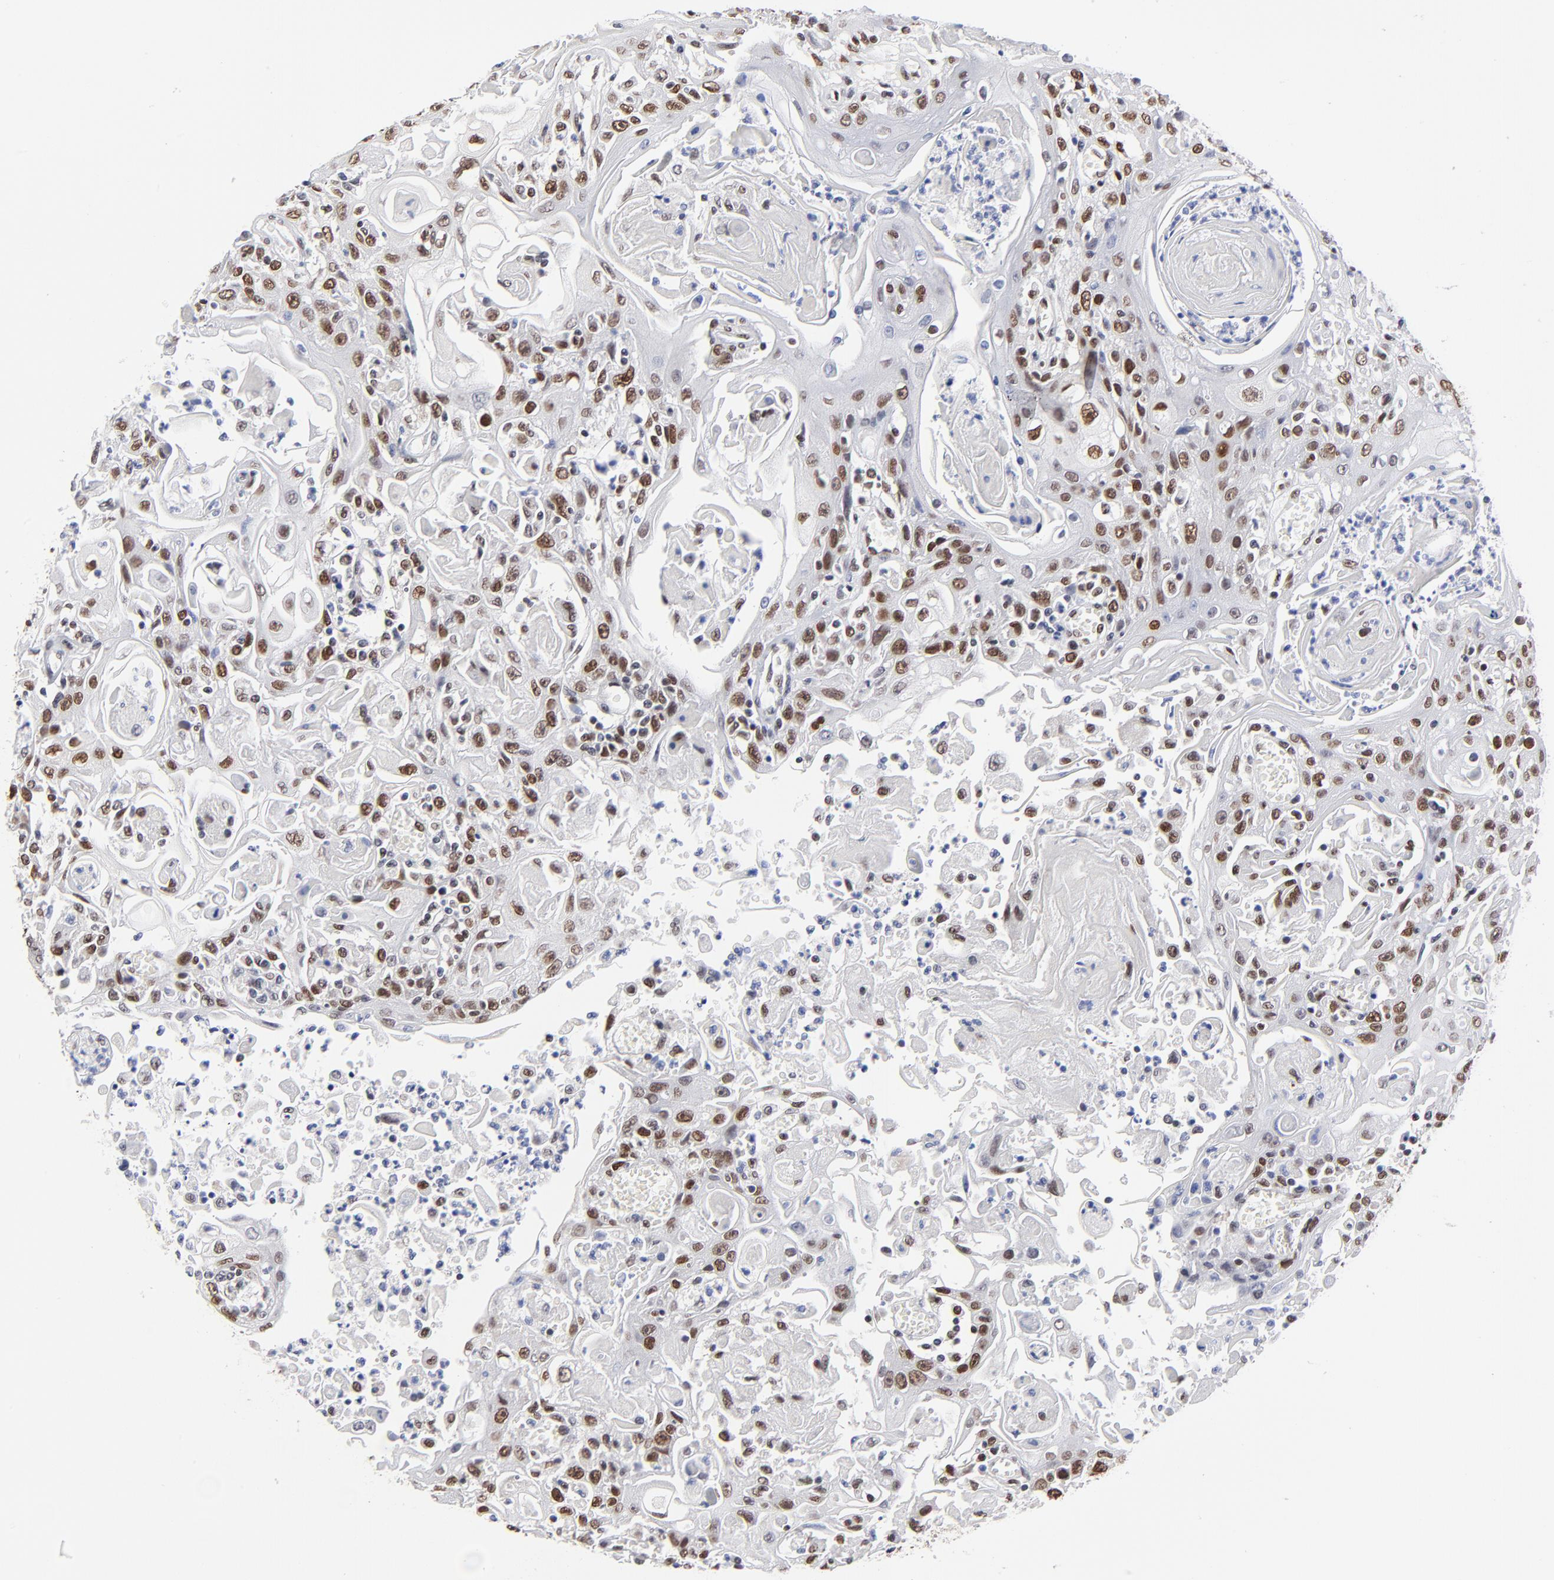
{"staining": {"intensity": "strong", "quantity": ">75%", "location": "nuclear"}, "tissue": "head and neck cancer", "cell_type": "Tumor cells", "image_type": "cancer", "snomed": [{"axis": "morphology", "description": "Squamous cell carcinoma, NOS"}, {"axis": "topography", "description": "Oral tissue"}, {"axis": "topography", "description": "Head-Neck"}], "caption": "The micrograph displays immunohistochemical staining of head and neck cancer (squamous cell carcinoma). There is strong nuclear expression is seen in about >75% of tumor cells. (brown staining indicates protein expression, while blue staining denotes nuclei).", "gene": "ZMYM3", "patient": {"sex": "female", "age": 76}}